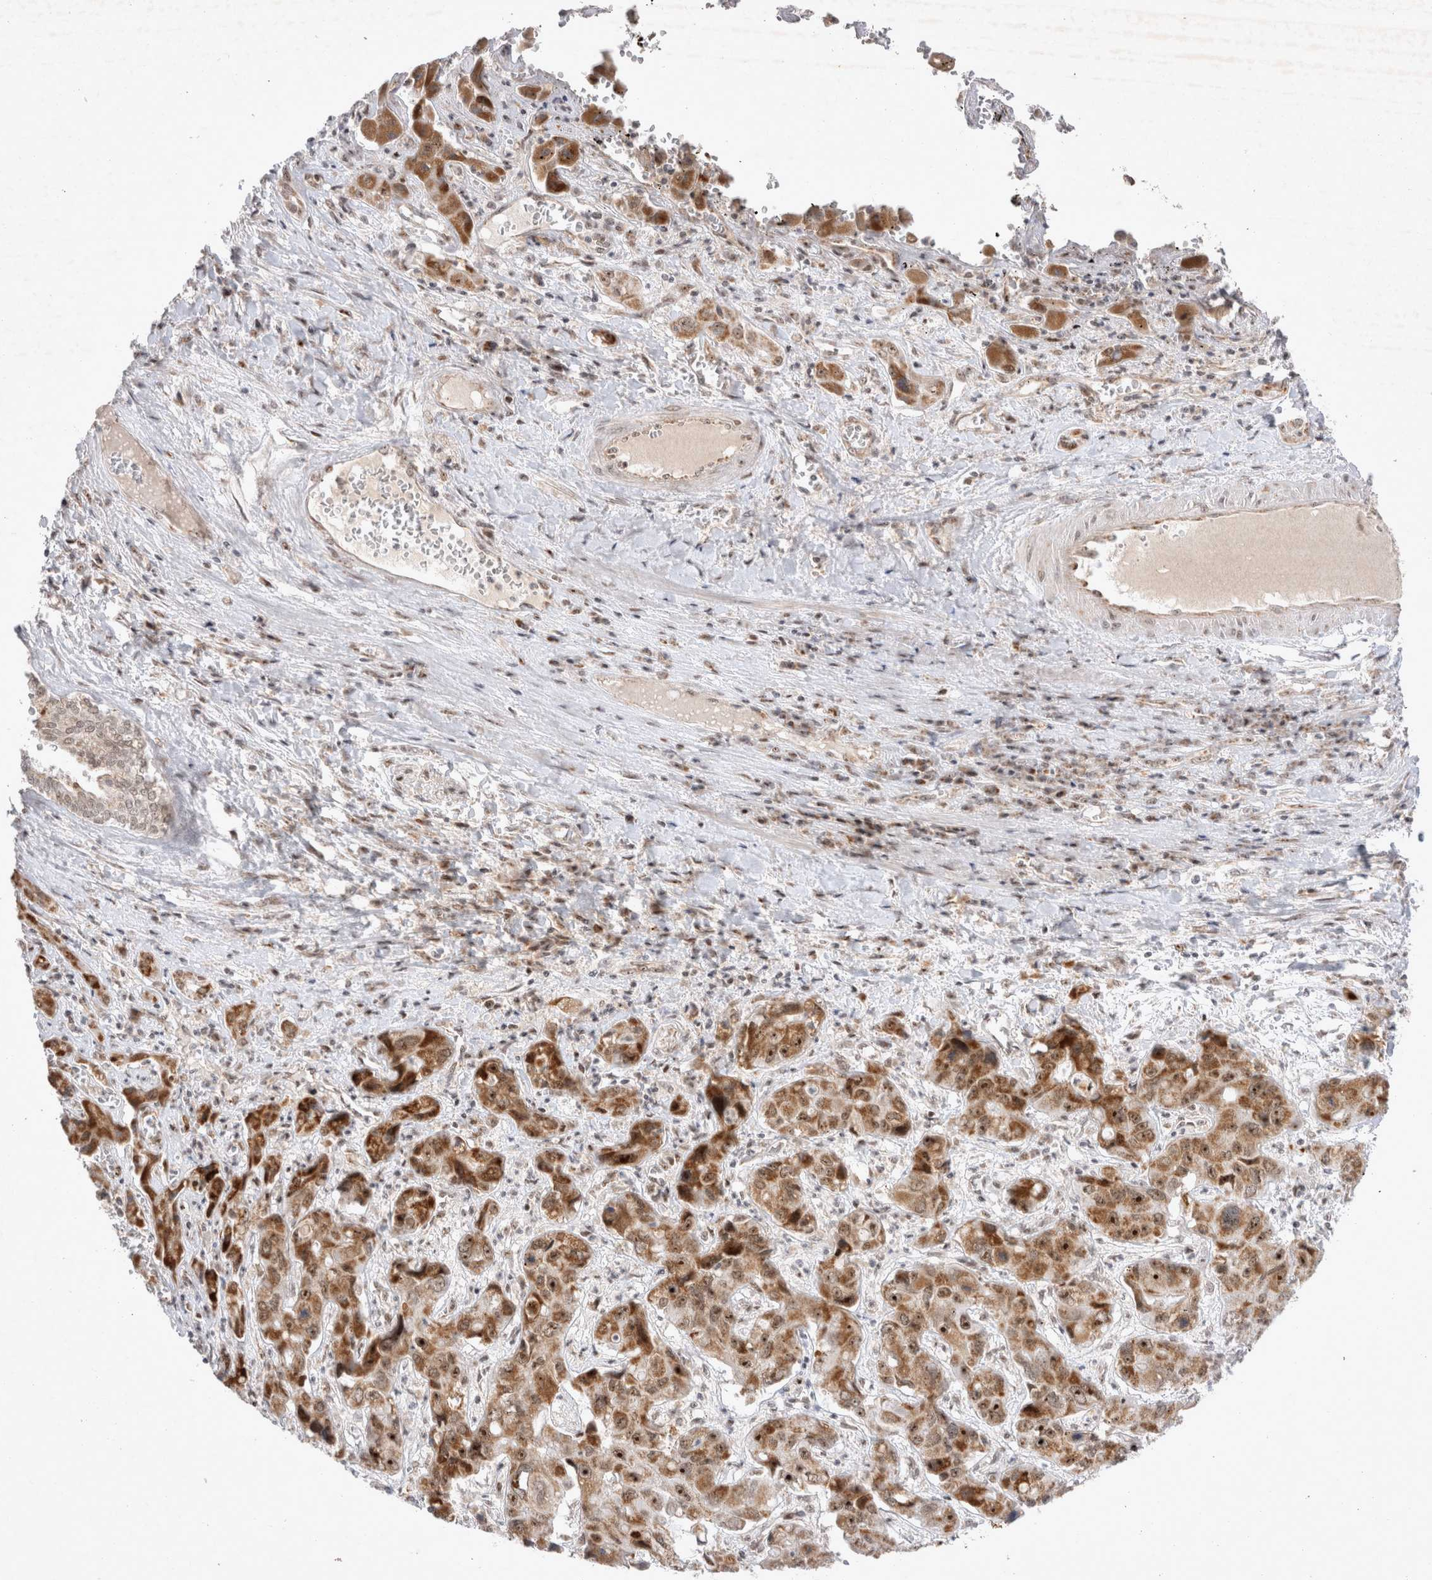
{"staining": {"intensity": "moderate", "quantity": ">75%", "location": "cytoplasmic/membranous,nuclear"}, "tissue": "liver cancer", "cell_type": "Tumor cells", "image_type": "cancer", "snomed": [{"axis": "morphology", "description": "Cholangiocarcinoma"}, {"axis": "topography", "description": "Liver"}], "caption": "Protein analysis of liver cholangiocarcinoma tissue shows moderate cytoplasmic/membranous and nuclear expression in about >75% of tumor cells. Using DAB (3,3'-diaminobenzidine) (brown) and hematoxylin (blue) stains, captured at high magnification using brightfield microscopy.", "gene": "MRPL37", "patient": {"sex": "male", "age": 67}}